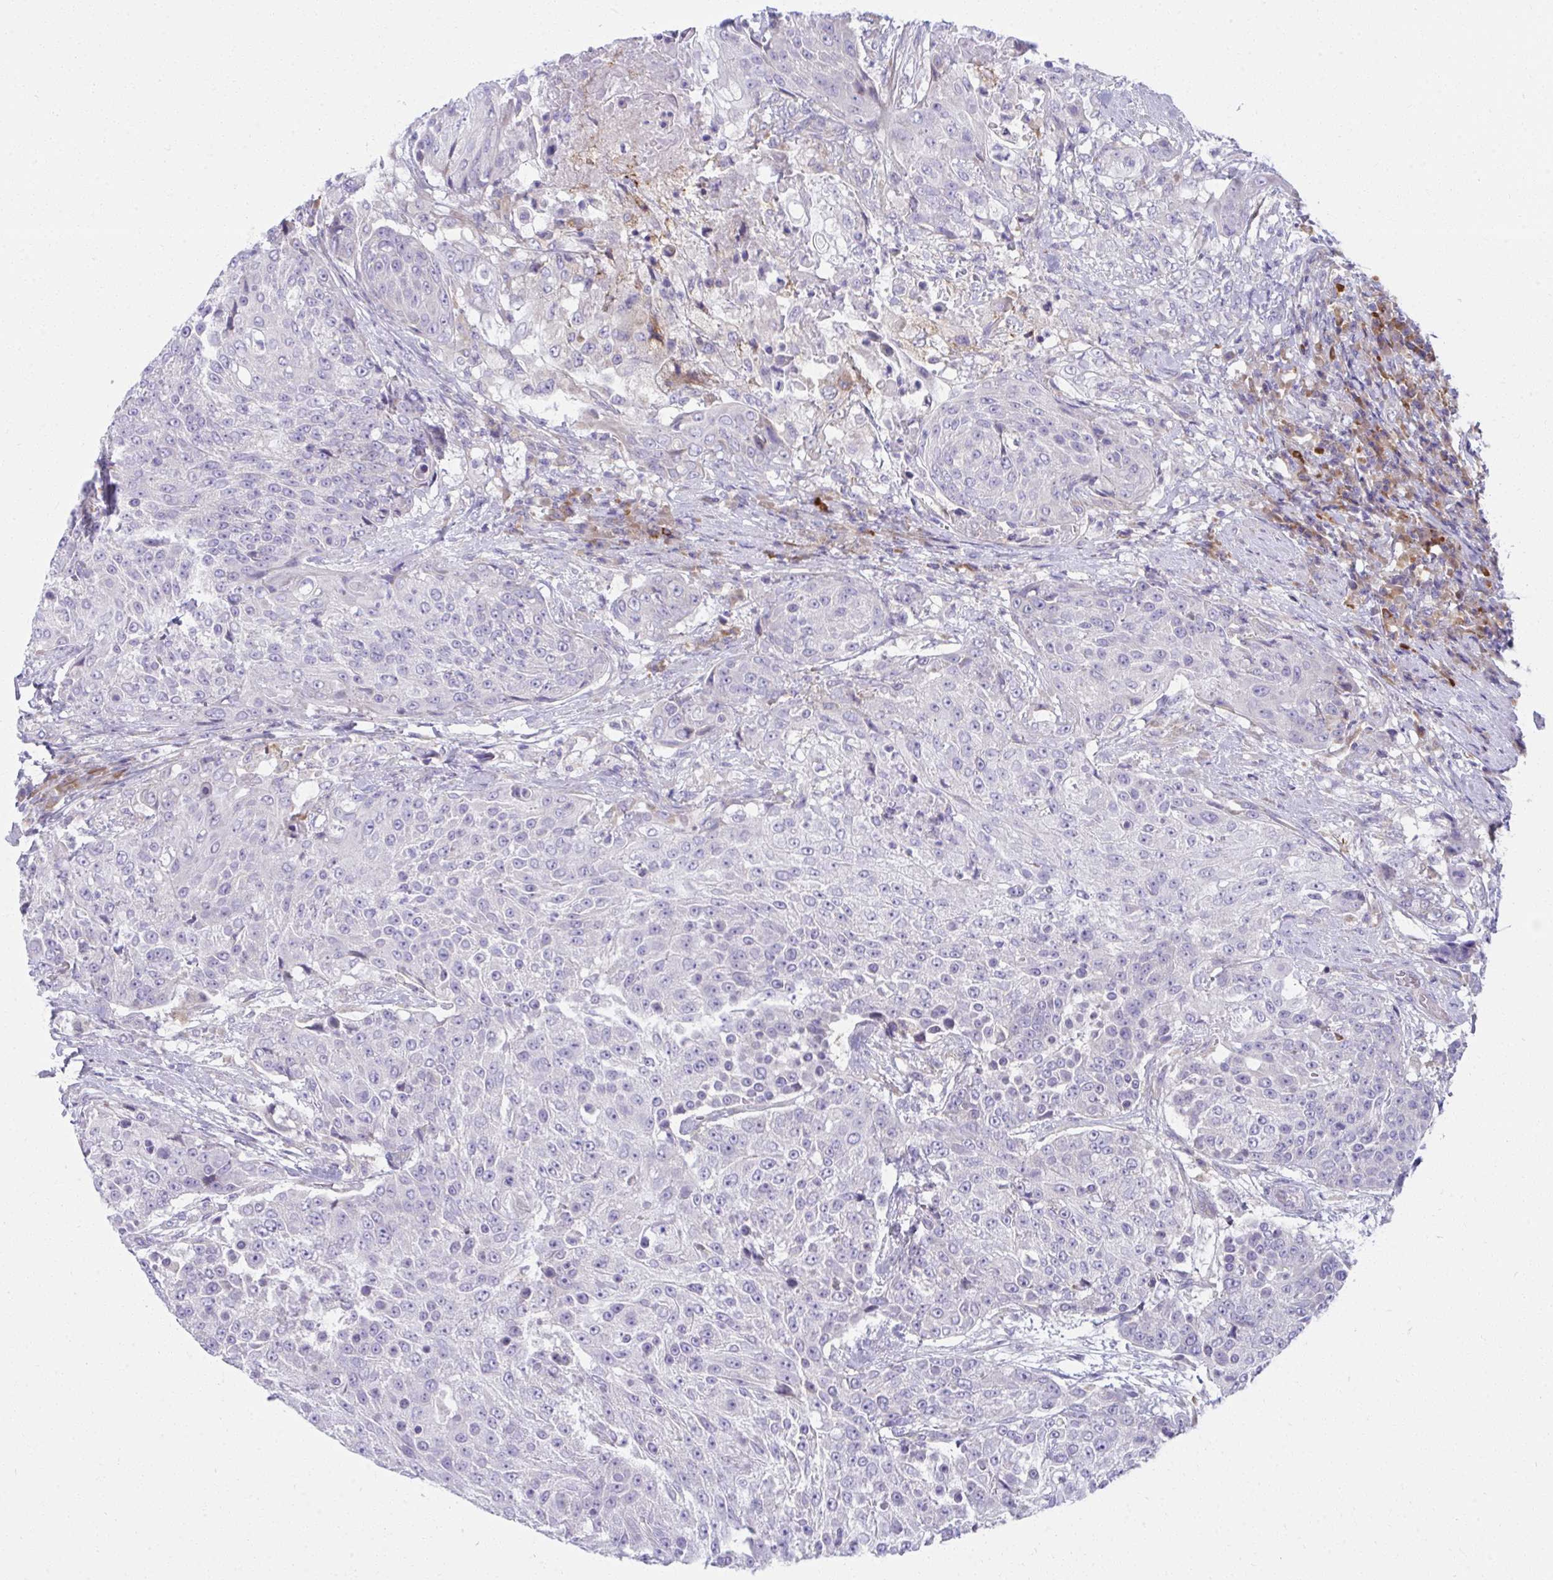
{"staining": {"intensity": "negative", "quantity": "none", "location": "none"}, "tissue": "urothelial cancer", "cell_type": "Tumor cells", "image_type": "cancer", "snomed": [{"axis": "morphology", "description": "Urothelial carcinoma, High grade"}, {"axis": "topography", "description": "Urinary bladder"}], "caption": "A micrograph of high-grade urothelial carcinoma stained for a protein demonstrates no brown staining in tumor cells.", "gene": "FASLG", "patient": {"sex": "female", "age": 63}}